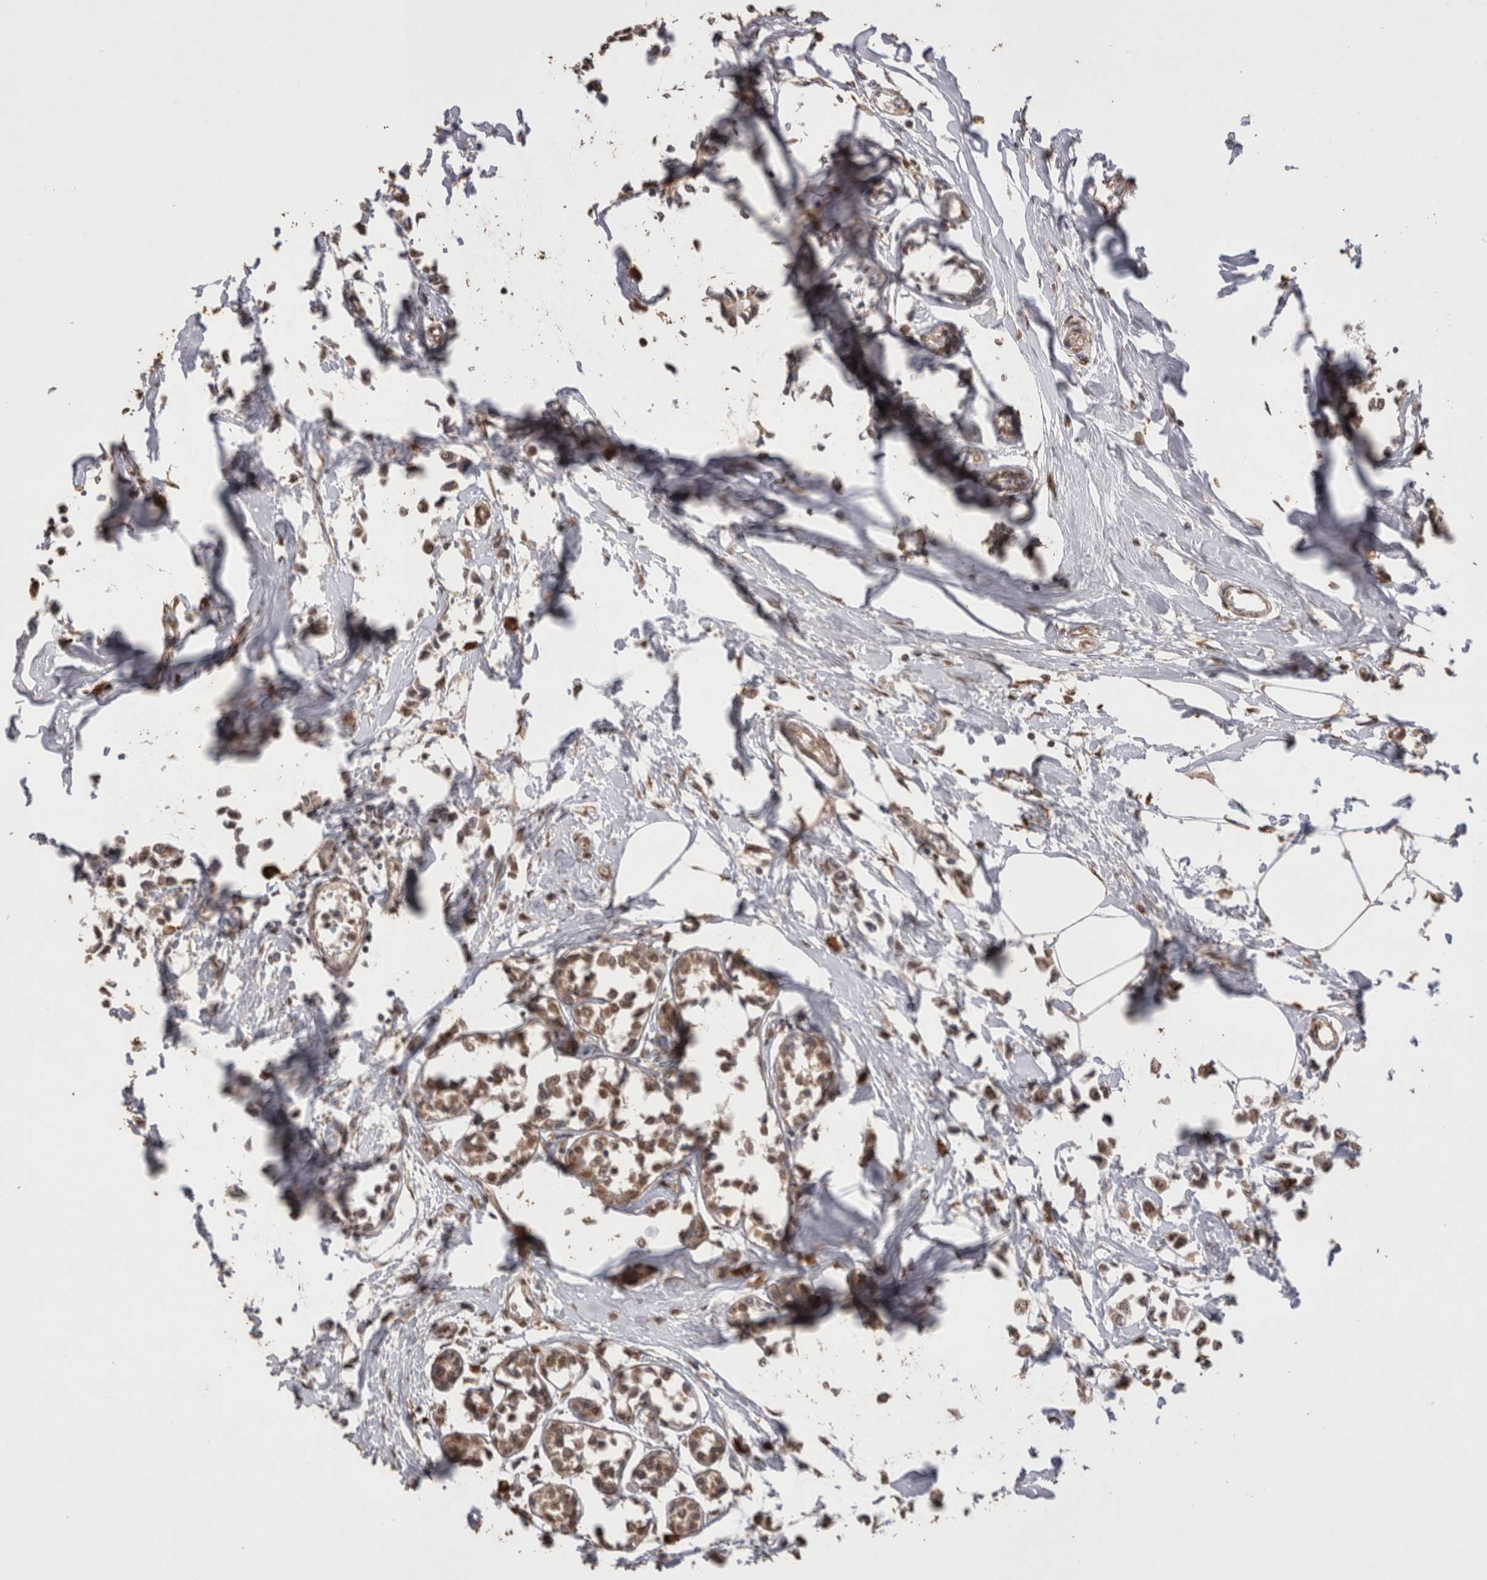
{"staining": {"intensity": "moderate", "quantity": ">75%", "location": "cytoplasmic/membranous,nuclear"}, "tissue": "breast cancer", "cell_type": "Tumor cells", "image_type": "cancer", "snomed": [{"axis": "morphology", "description": "Lobular carcinoma"}, {"axis": "topography", "description": "Breast"}], "caption": "Immunohistochemical staining of breast cancer demonstrates medium levels of moderate cytoplasmic/membranous and nuclear protein staining in approximately >75% of tumor cells. The staining is performed using DAB brown chromogen to label protein expression. The nuclei are counter-stained blue using hematoxylin.", "gene": "GRK5", "patient": {"sex": "female", "age": 51}}